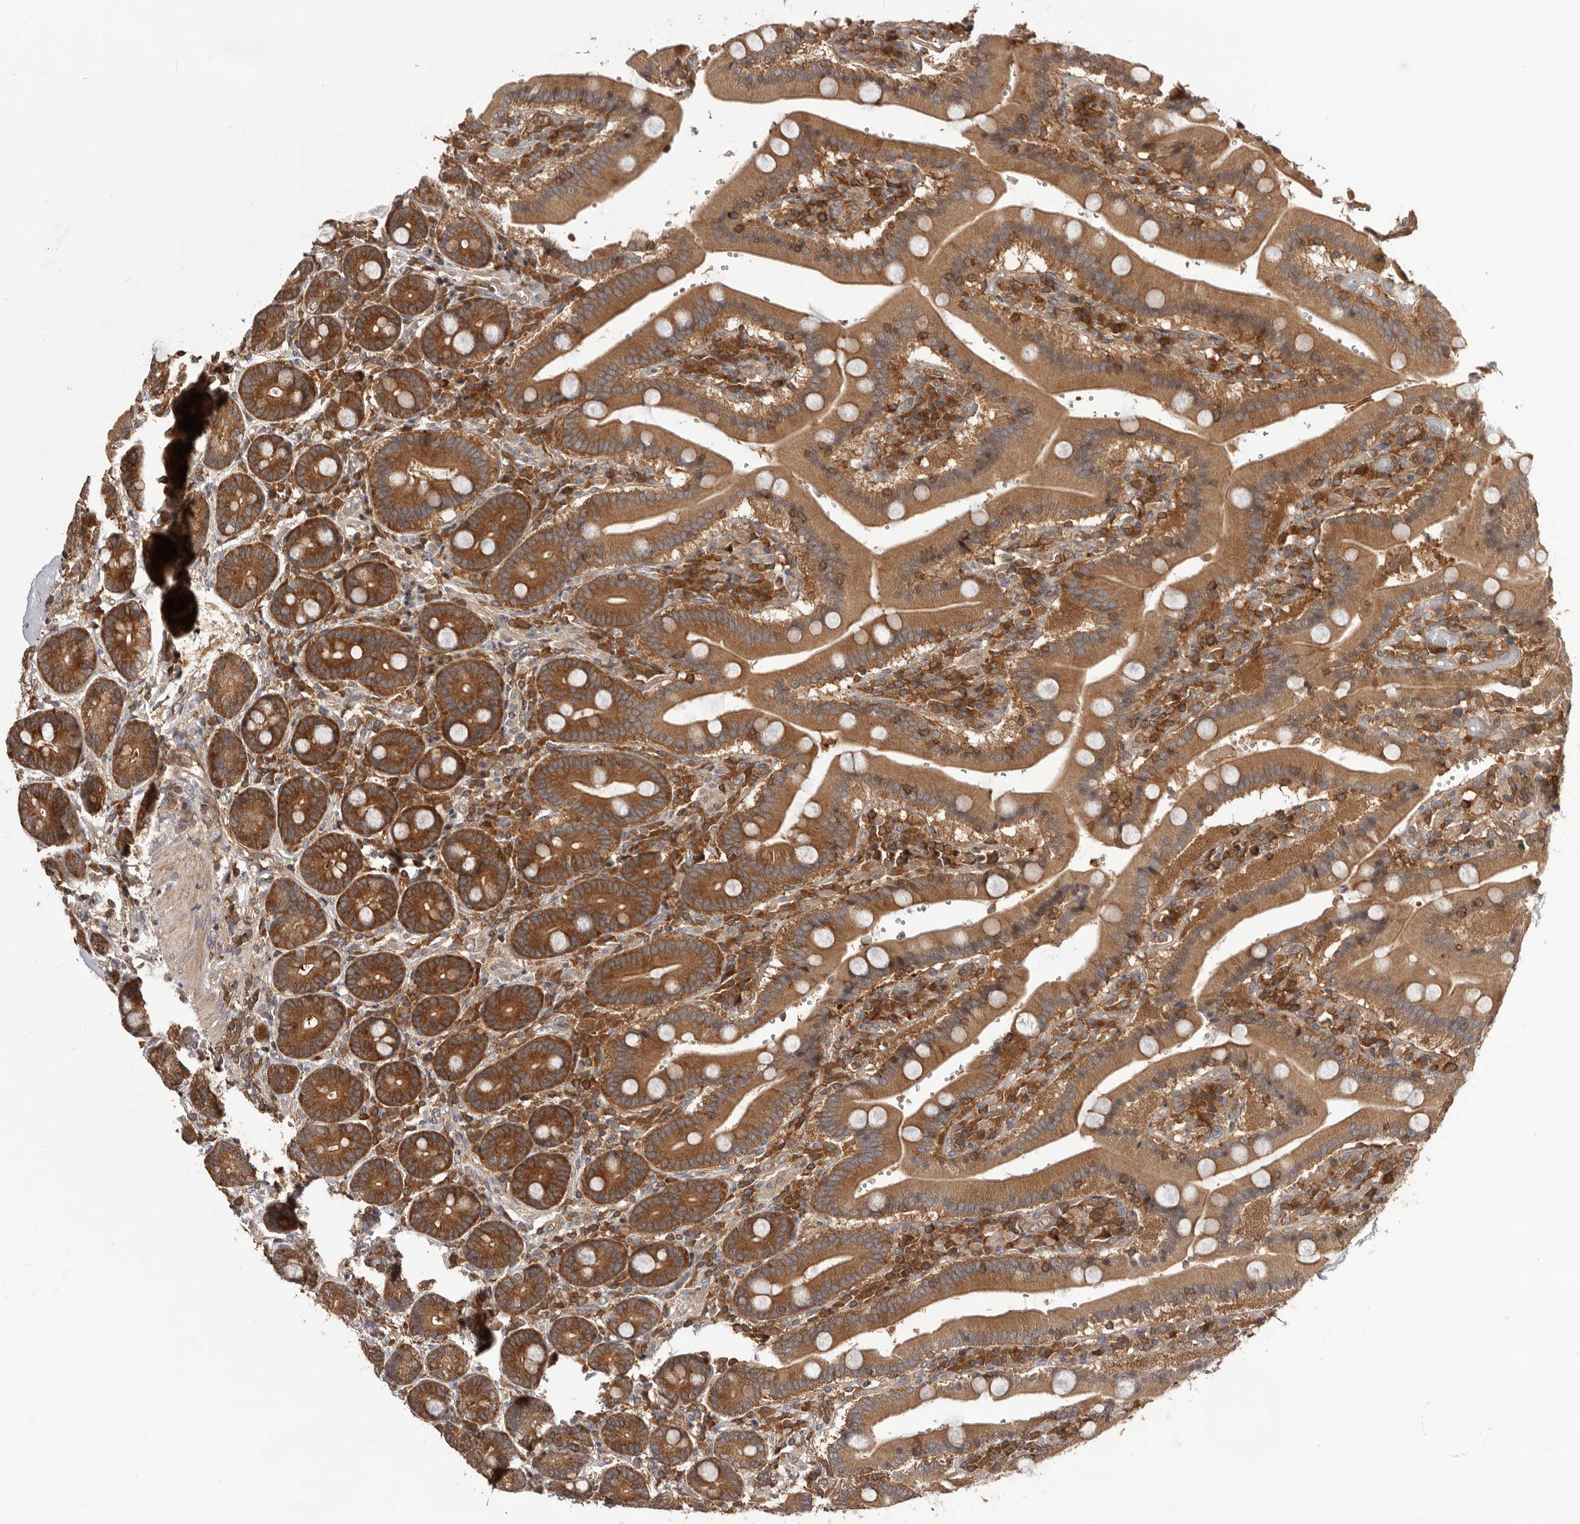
{"staining": {"intensity": "strong", "quantity": ">75%", "location": "cytoplasmic/membranous"}, "tissue": "duodenum", "cell_type": "Glandular cells", "image_type": "normal", "snomed": [{"axis": "morphology", "description": "Normal tissue, NOS"}, {"axis": "topography", "description": "Duodenum"}], "caption": "Immunohistochemistry micrograph of normal duodenum: human duodenum stained using IHC displays high levels of strong protein expression localized specifically in the cytoplasmic/membranous of glandular cells, appearing as a cytoplasmic/membranous brown color.", "gene": "HBS1L", "patient": {"sex": "female", "age": 62}}